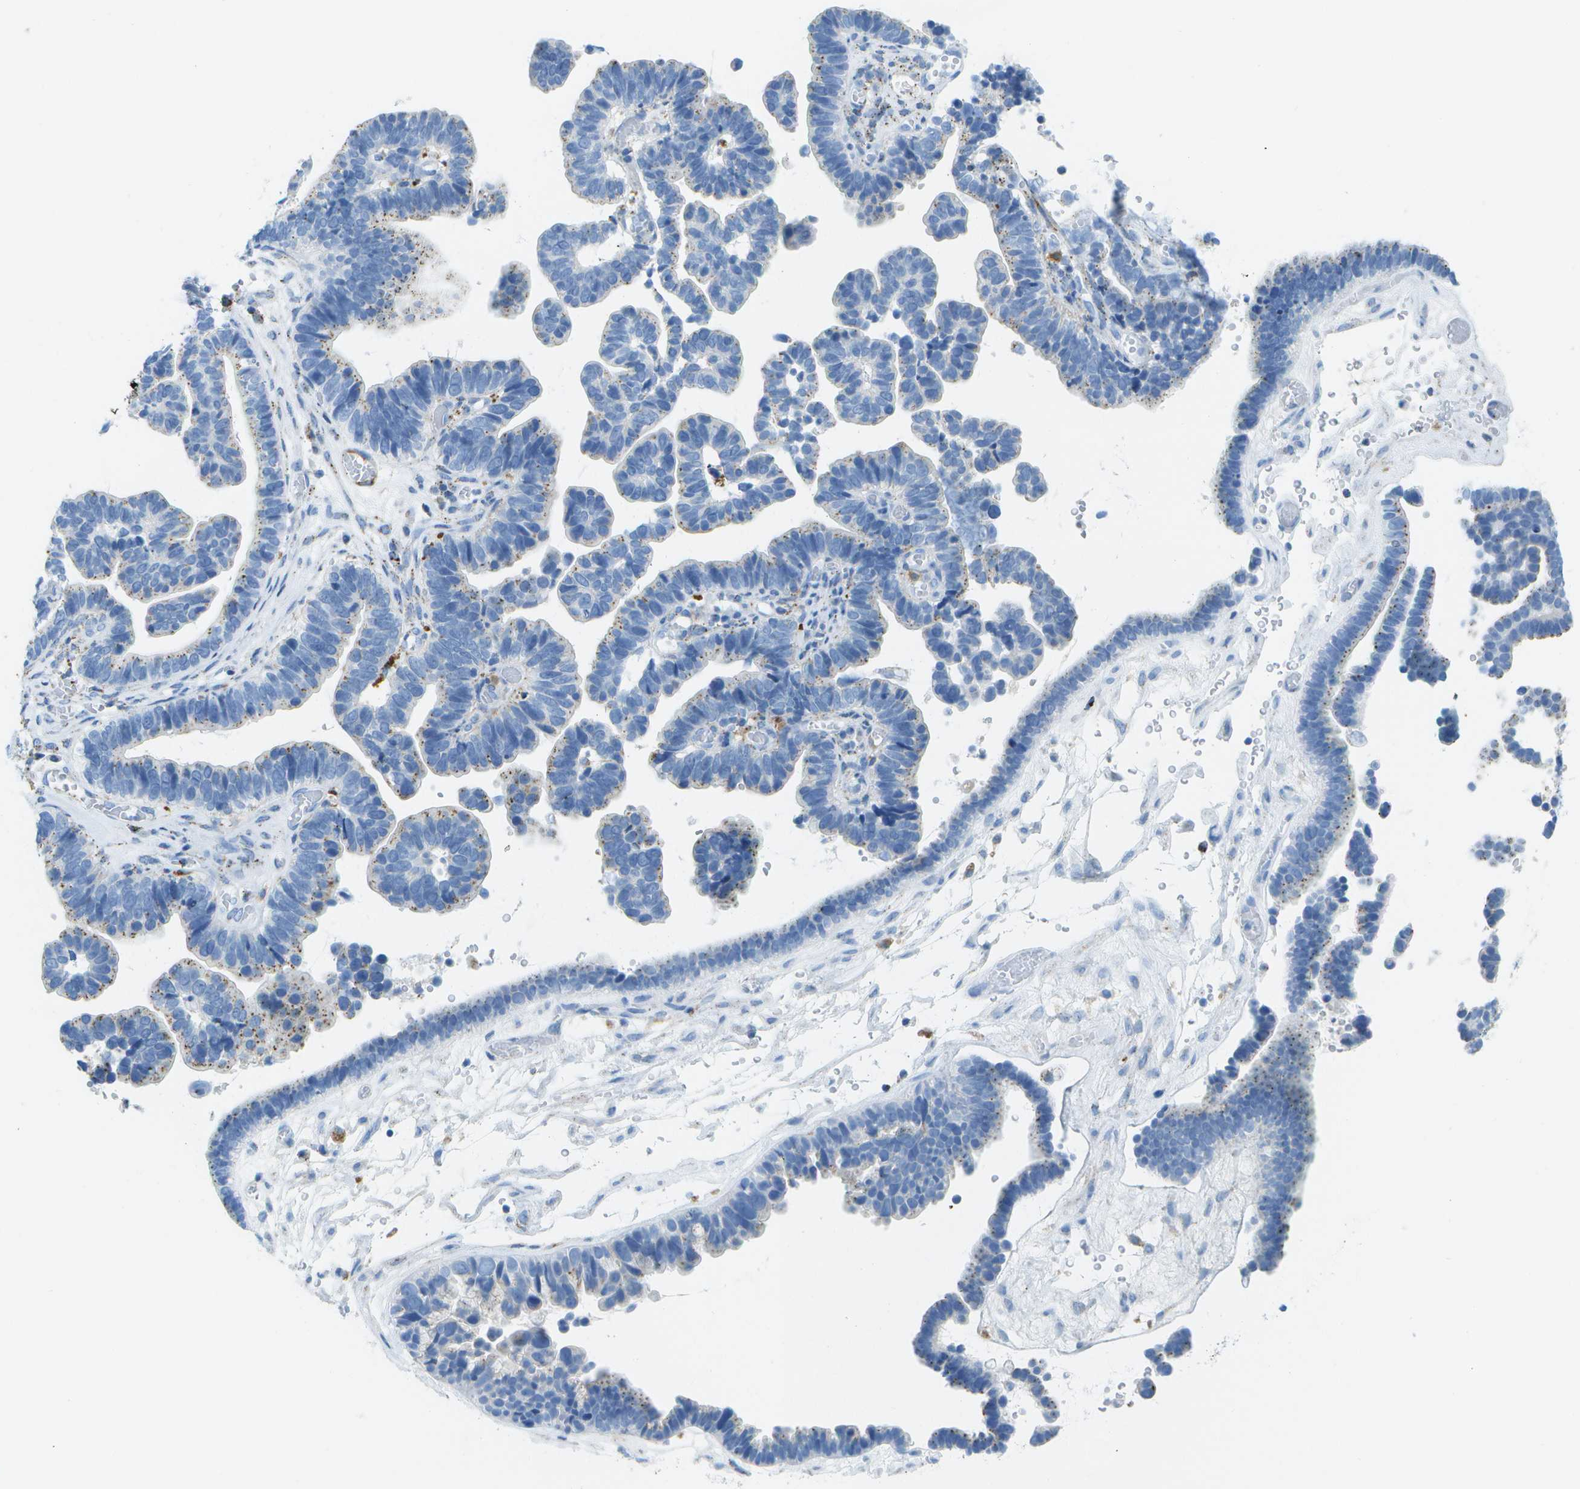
{"staining": {"intensity": "weak", "quantity": "25%-75%", "location": "cytoplasmic/membranous"}, "tissue": "ovarian cancer", "cell_type": "Tumor cells", "image_type": "cancer", "snomed": [{"axis": "morphology", "description": "Cystadenocarcinoma, serous, NOS"}, {"axis": "topography", "description": "Ovary"}], "caption": "Ovarian cancer (serous cystadenocarcinoma) tissue exhibits weak cytoplasmic/membranous staining in approximately 25%-75% of tumor cells, visualized by immunohistochemistry. The staining is performed using DAB (3,3'-diaminobenzidine) brown chromogen to label protein expression. The nuclei are counter-stained blue using hematoxylin.", "gene": "PRCP", "patient": {"sex": "female", "age": 56}}